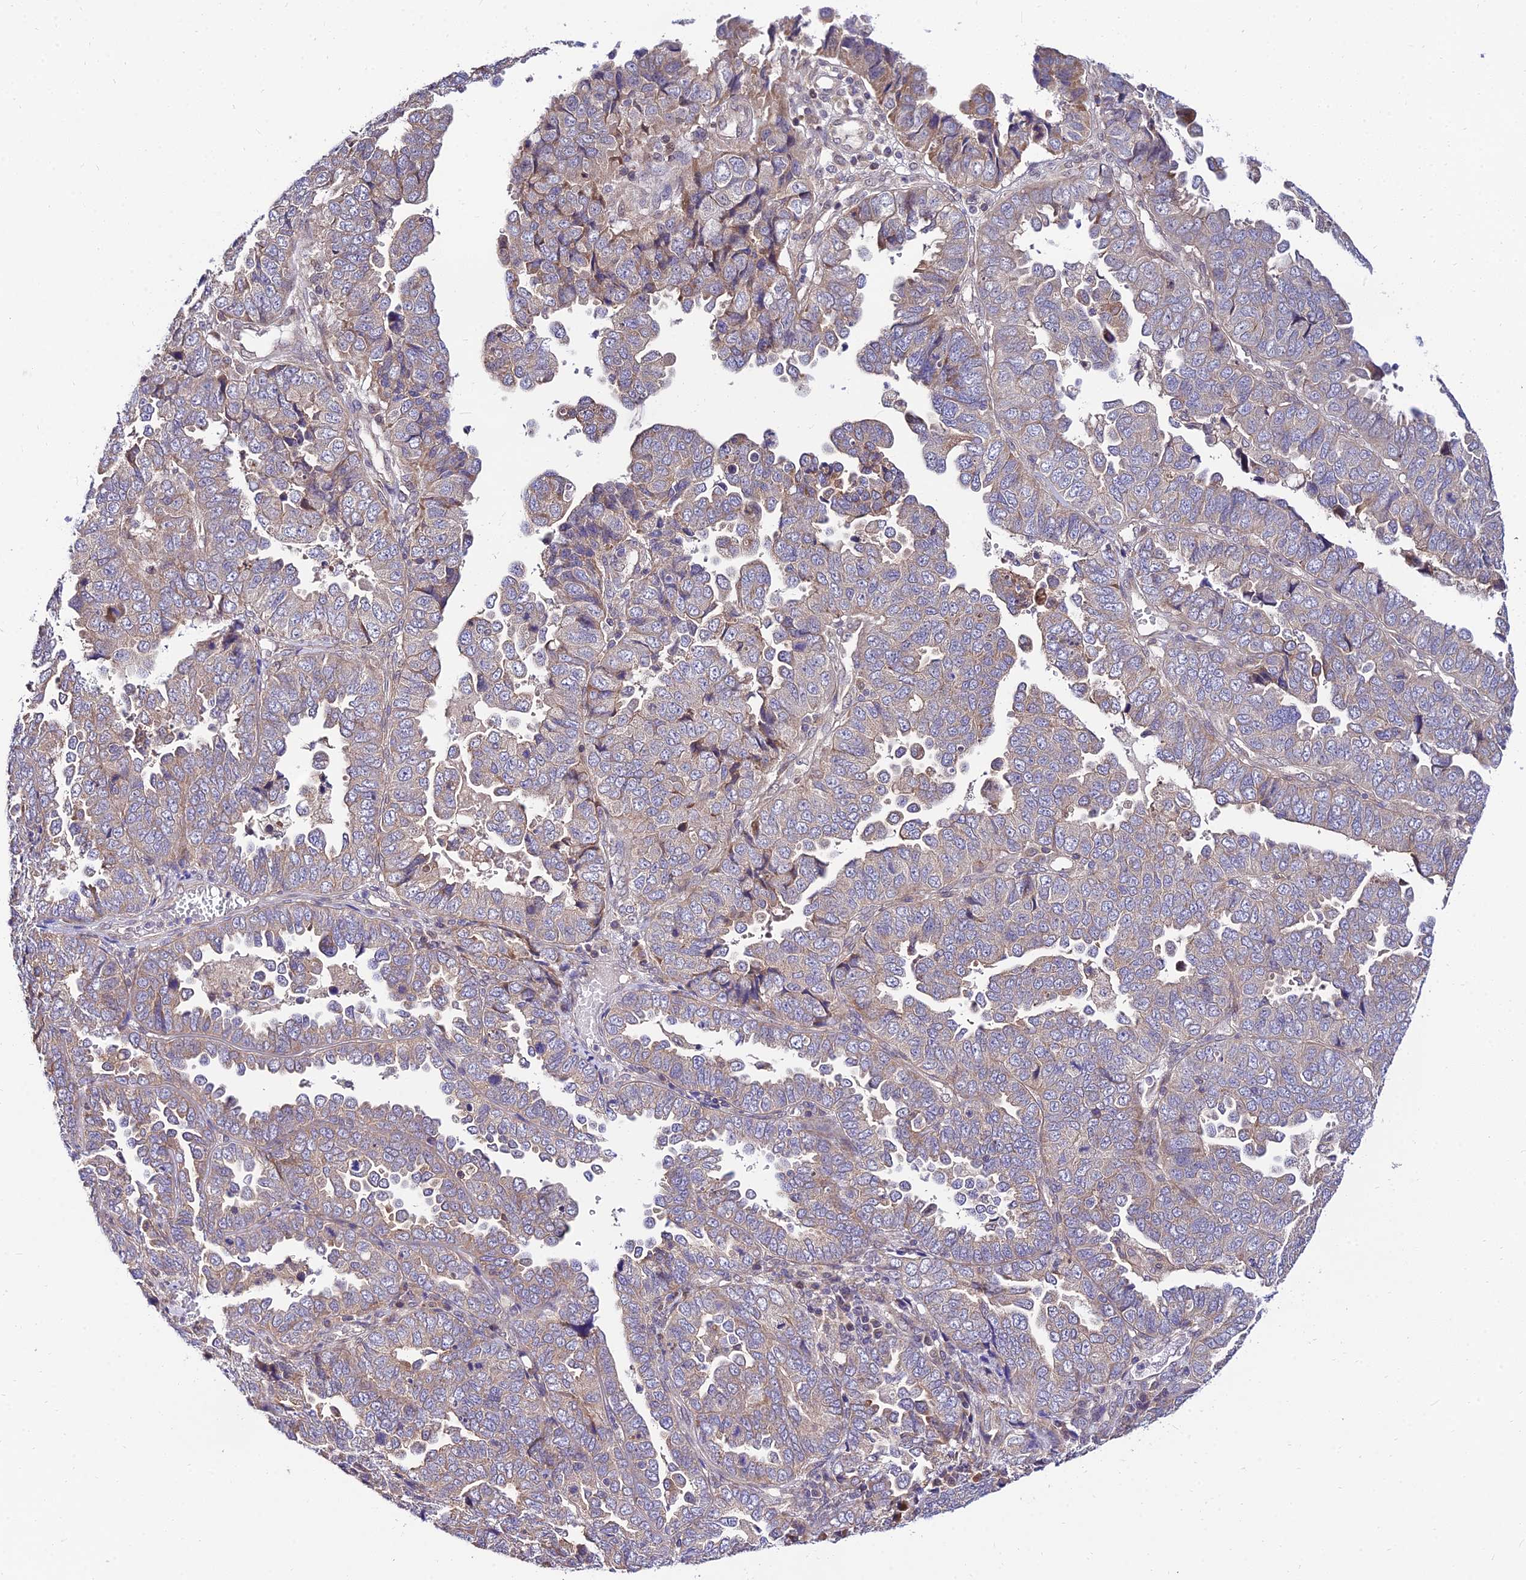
{"staining": {"intensity": "weak", "quantity": "<25%", "location": "cytoplasmic/membranous"}, "tissue": "endometrial cancer", "cell_type": "Tumor cells", "image_type": "cancer", "snomed": [{"axis": "morphology", "description": "Adenocarcinoma, NOS"}, {"axis": "topography", "description": "Endometrium"}], "caption": "Histopathology image shows no protein positivity in tumor cells of endometrial cancer (adenocarcinoma) tissue.", "gene": "C6orf132", "patient": {"sex": "female", "age": 79}}